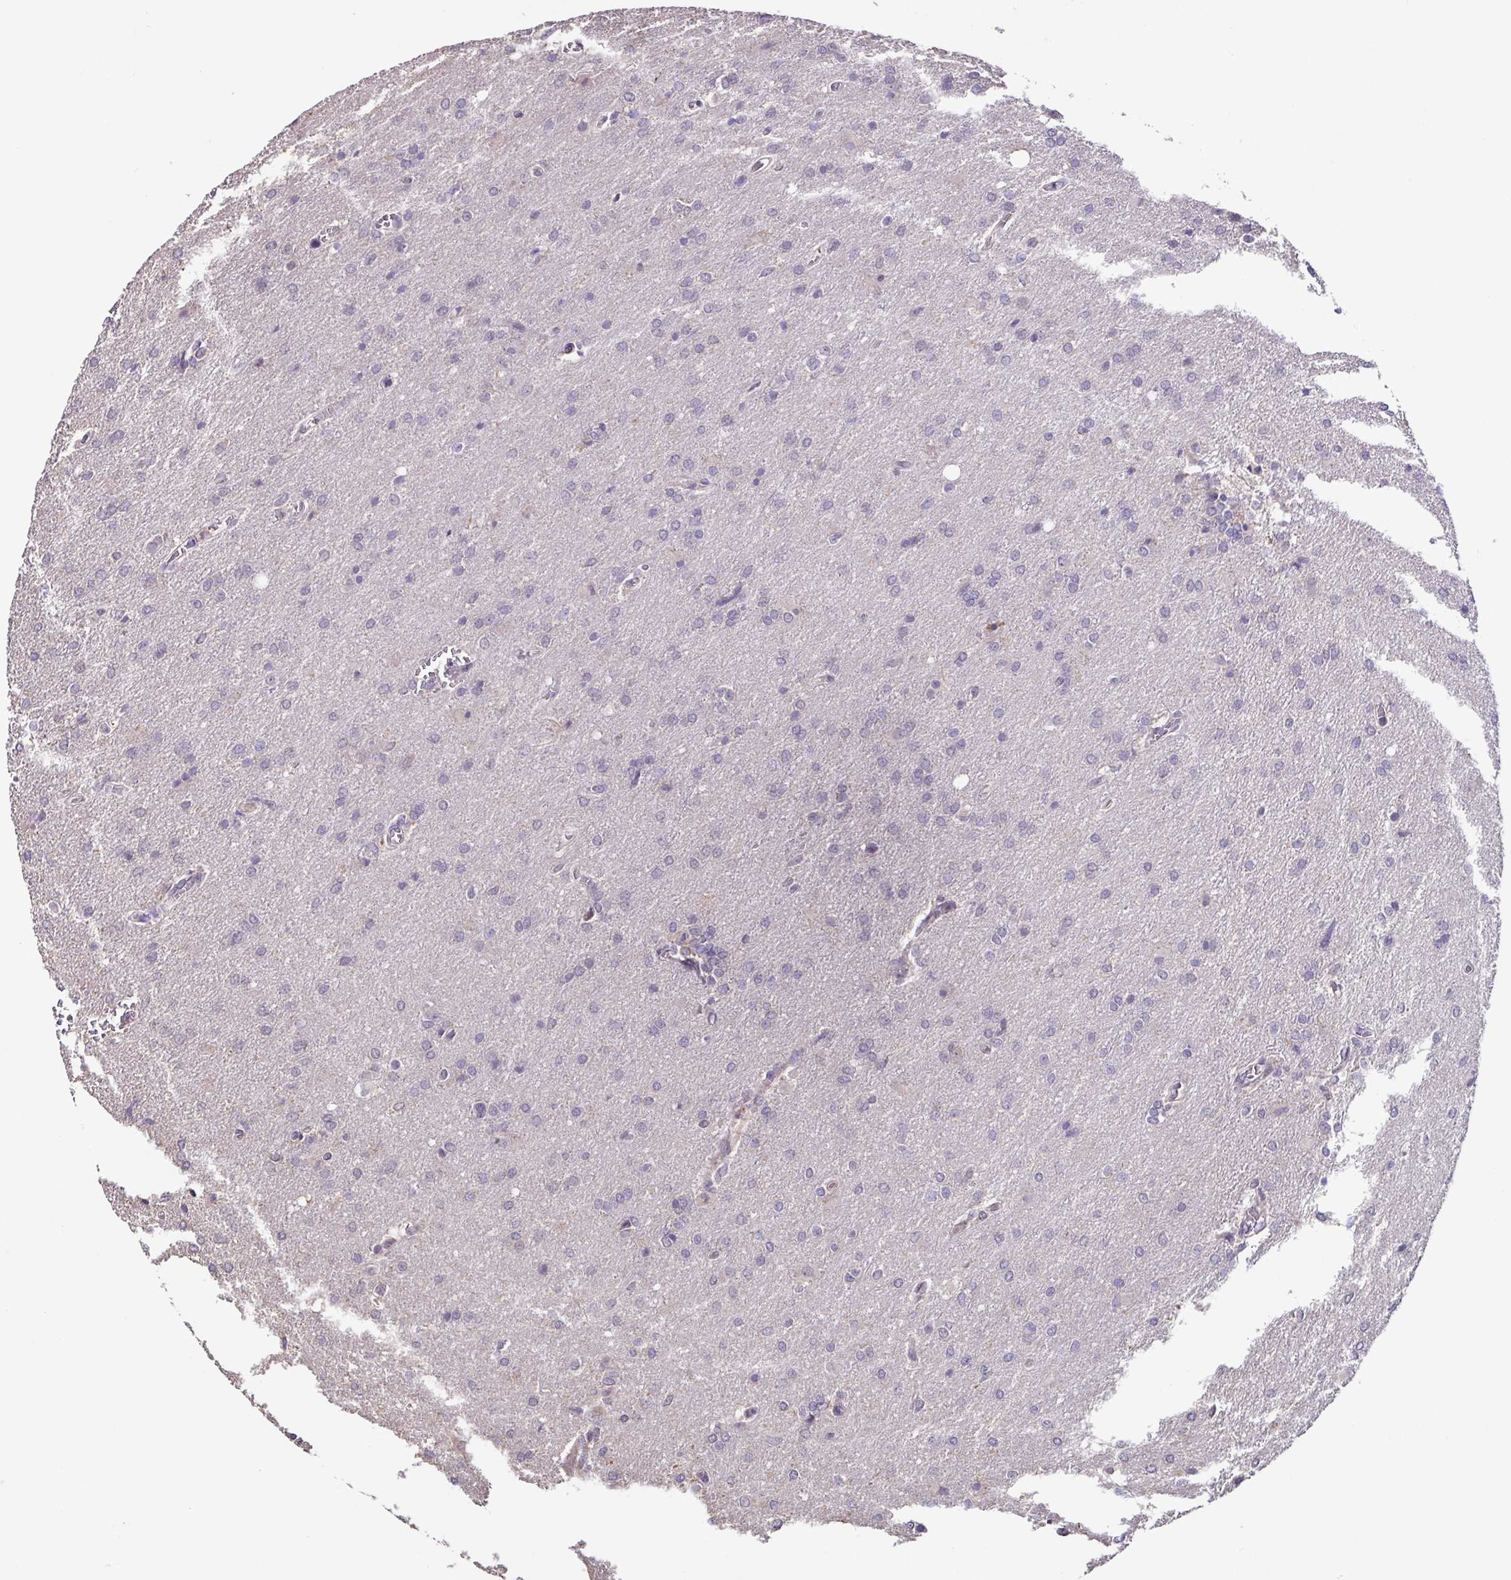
{"staining": {"intensity": "negative", "quantity": "none", "location": "none"}, "tissue": "glioma", "cell_type": "Tumor cells", "image_type": "cancer", "snomed": [{"axis": "morphology", "description": "Glioma, malignant, High grade"}, {"axis": "topography", "description": "Brain"}], "caption": "Immunohistochemistry of glioma reveals no staining in tumor cells. The staining was performed using DAB (3,3'-diaminobenzidine) to visualize the protein expression in brown, while the nuclei were stained in blue with hematoxylin (Magnification: 20x).", "gene": "ACTRT2", "patient": {"sex": "male", "age": 68}}